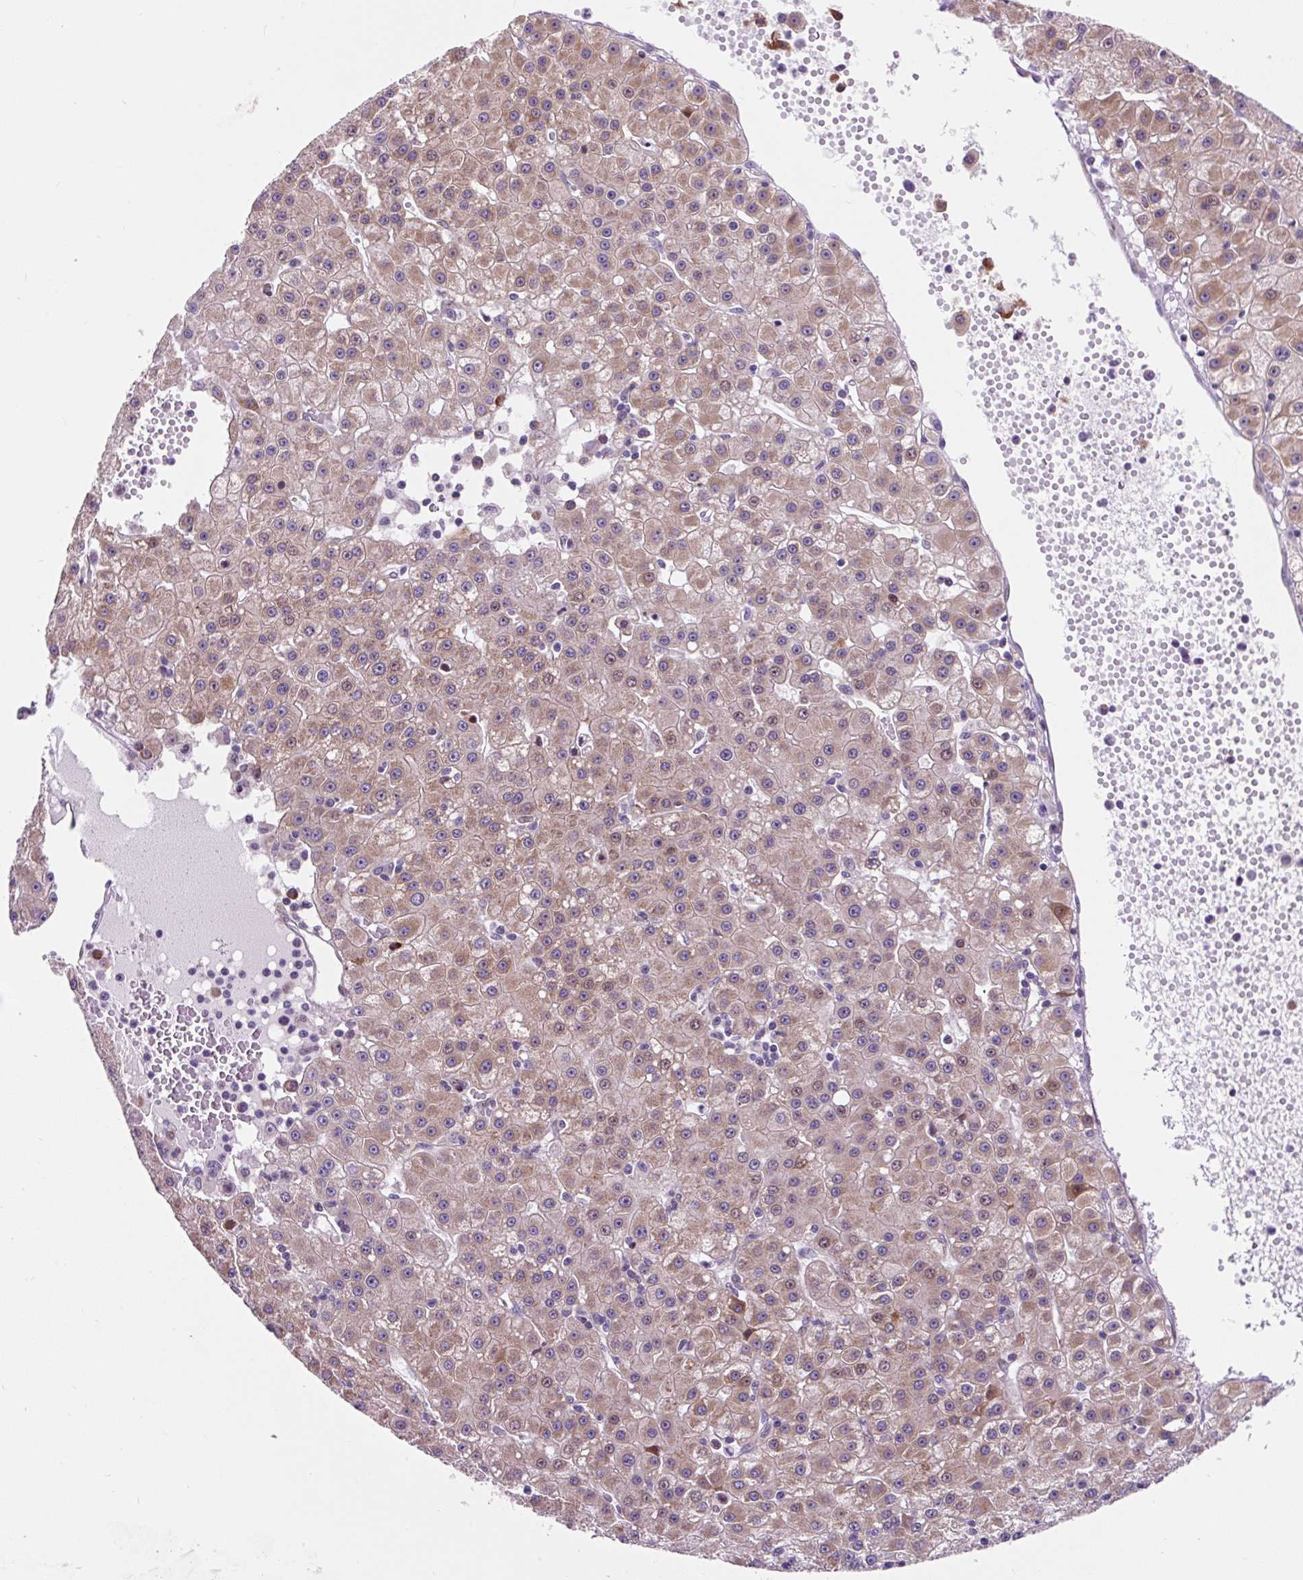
{"staining": {"intensity": "weak", "quantity": ">75%", "location": "cytoplasmic/membranous"}, "tissue": "liver cancer", "cell_type": "Tumor cells", "image_type": "cancer", "snomed": [{"axis": "morphology", "description": "Carcinoma, Hepatocellular, NOS"}, {"axis": "topography", "description": "Liver"}], "caption": "Brown immunohistochemical staining in human liver hepatocellular carcinoma reveals weak cytoplasmic/membranous expression in about >75% of tumor cells.", "gene": "CISD3", "patient": {"sex": "male", "age": 76}}